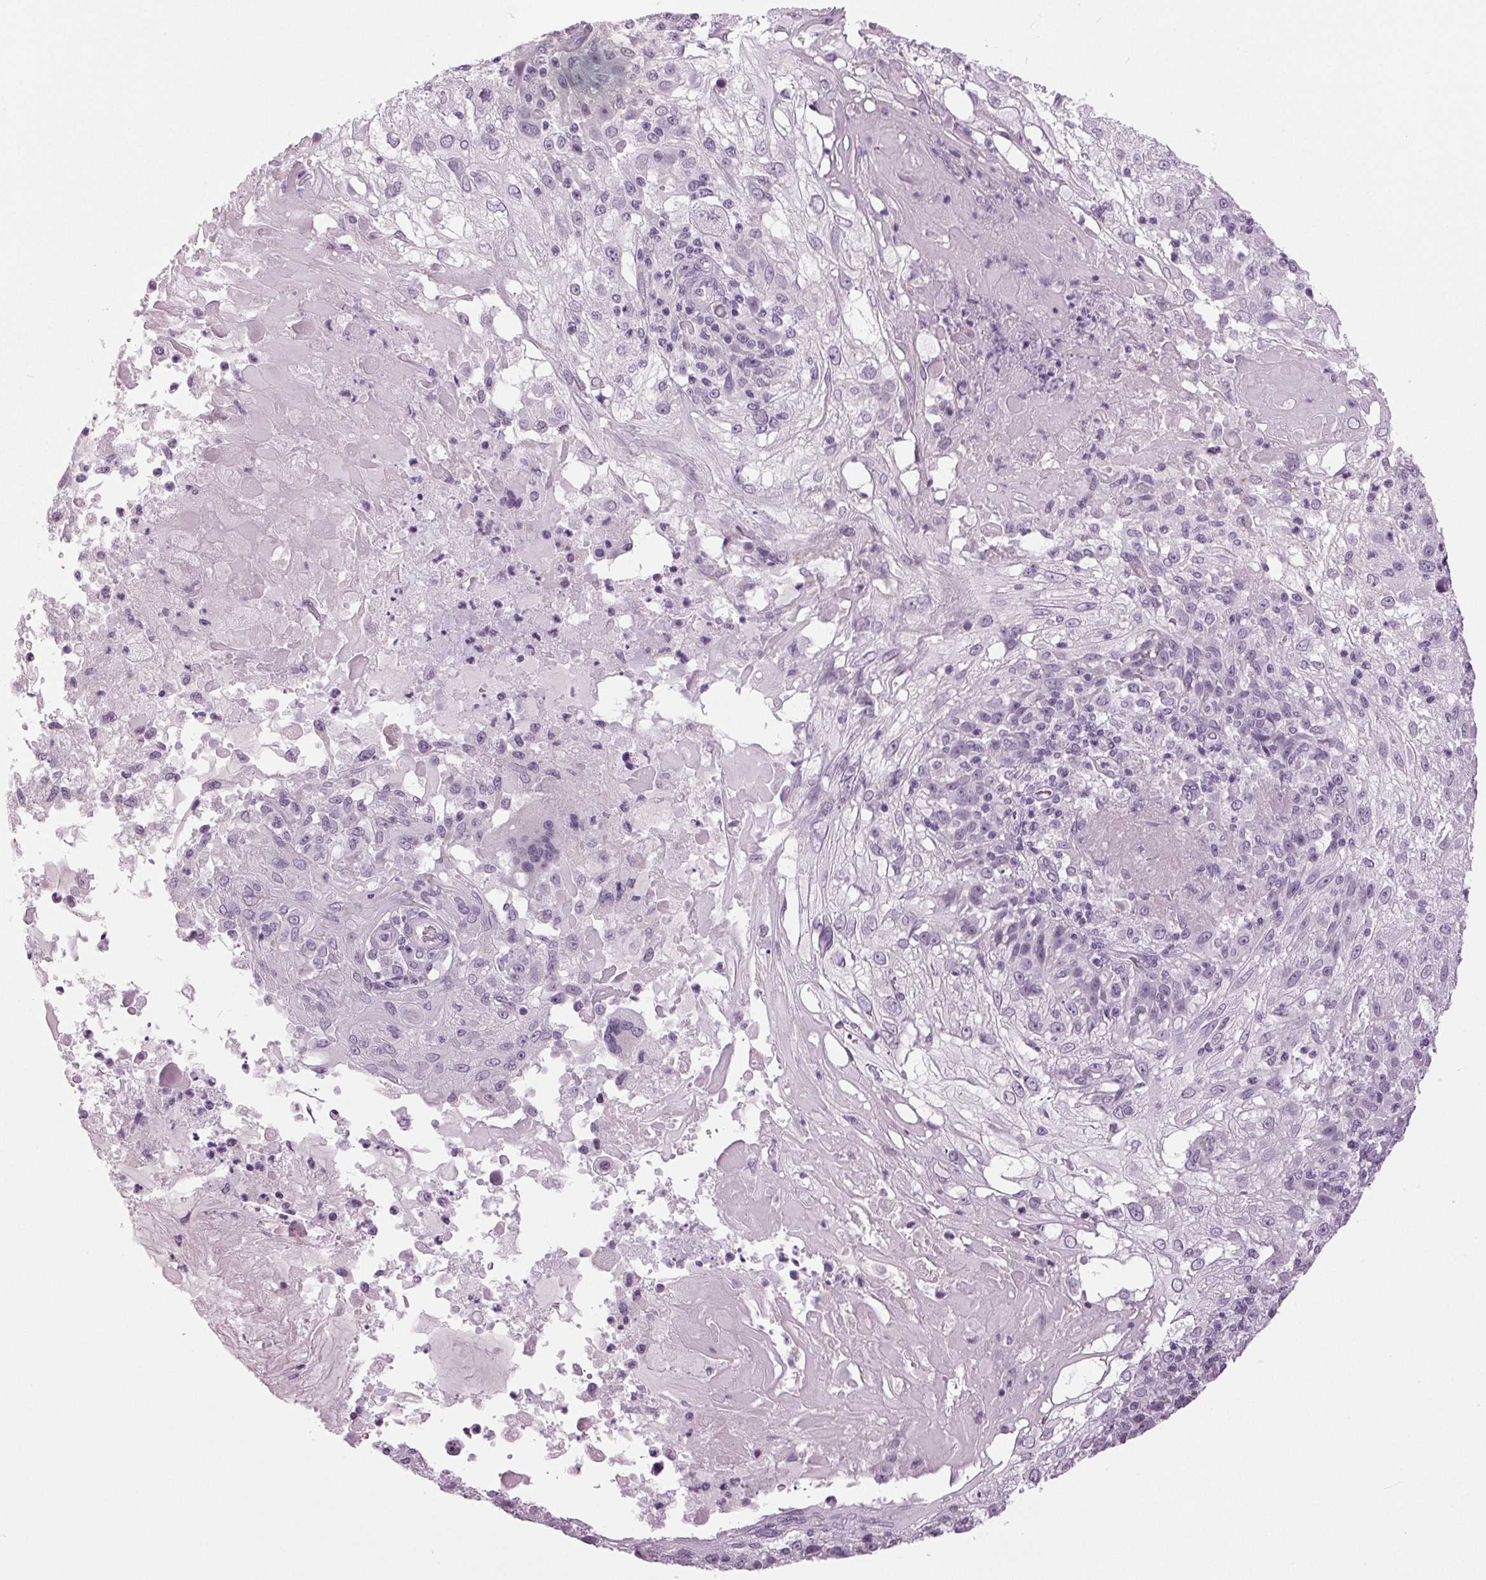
{"staining": {"intensity": "negative", "quantity": "none", "location": "none"}, "tissue": "skin cancer", "cell_type": "Tumor cells", "image_type": "cancer", "snomed": [{"axis": "morphology", "description": "Normal tissue, NOS"}, {"axis": "morphology", "description": "Squamous cell carcinoma, NOS"}, {"axis": "topography", "description": "Skin"}], "caption": "An immunohistochemistry (IHC) photomicrograph of skin squamous cell carcinoma is shown. There is no staining in tumor cells of skin squamous cell carcinoma.", "gene": "DNAH12", "patient": {"sex": "female", "age": 83}}